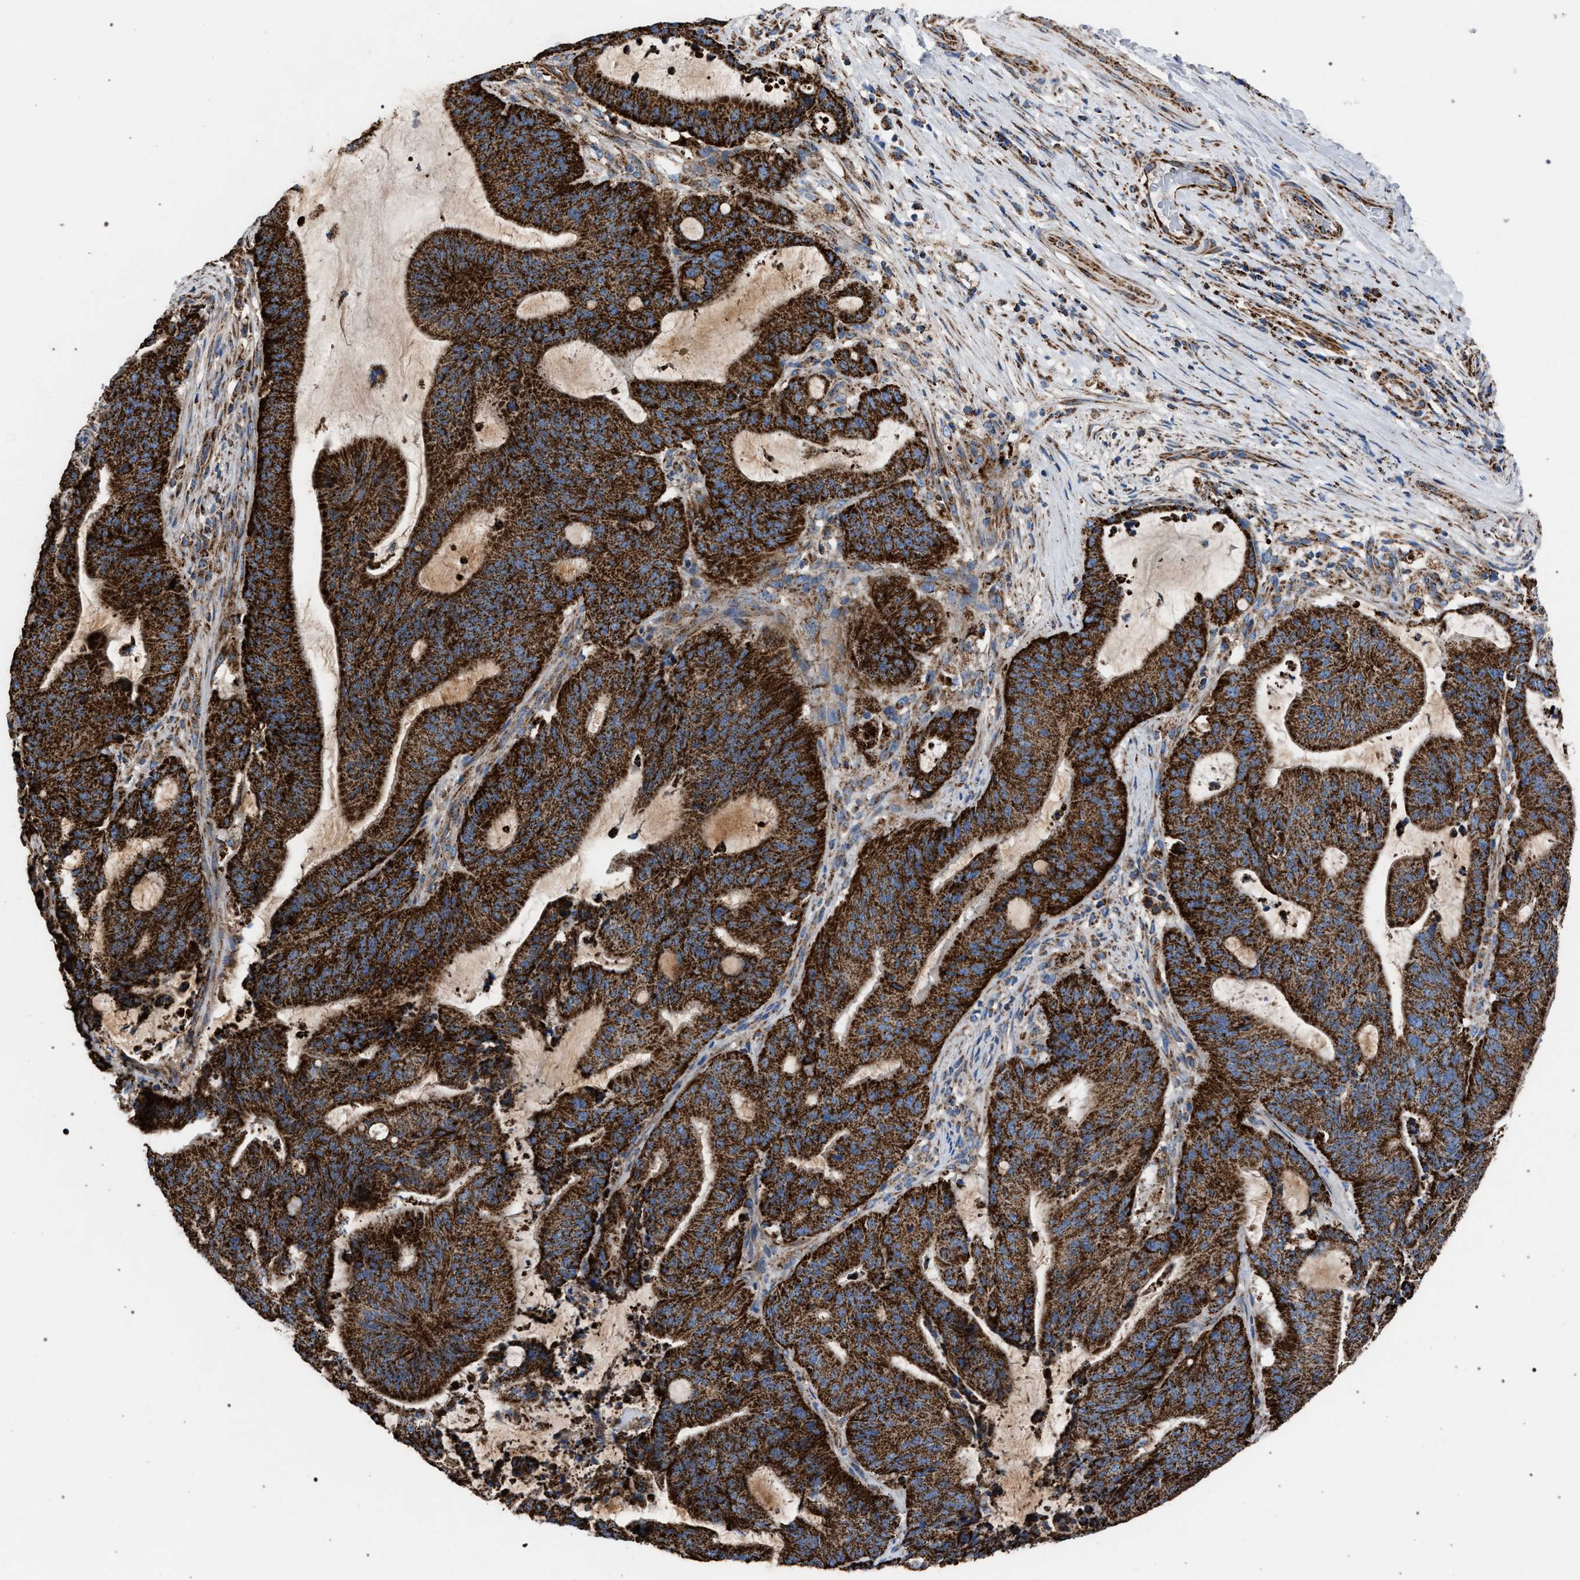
{"staining": {"intensity": "strong", "quantity": ">75%", "location": "cytoplasmic/membranous"}, "tissue": "liver cancer", "cell_type": "Tumor cells", "image_type": "cancer", "snomed": [{"axis": "morphology", "description": "Normal tissue, NOS"}, {"axis": "morphology", "description": "Cholangiocarcinoma"}, {"axis": "topography", "description": "Liver"}, {"axis": "topography", "description": "Peripheral nerve tissue"}], "caption": "High-magnification brightfield microscopy of liver cancer stained with DAB (3,3'-diaminobenzidine) (brown) and counterstained with hematoxylin (blue). tumor cells exhibit strong cytoplasmic/membranous staining is identified in about>75% of cells.", "gene": "VPS13A", "patient": {"sex": "female", "age": 73}}